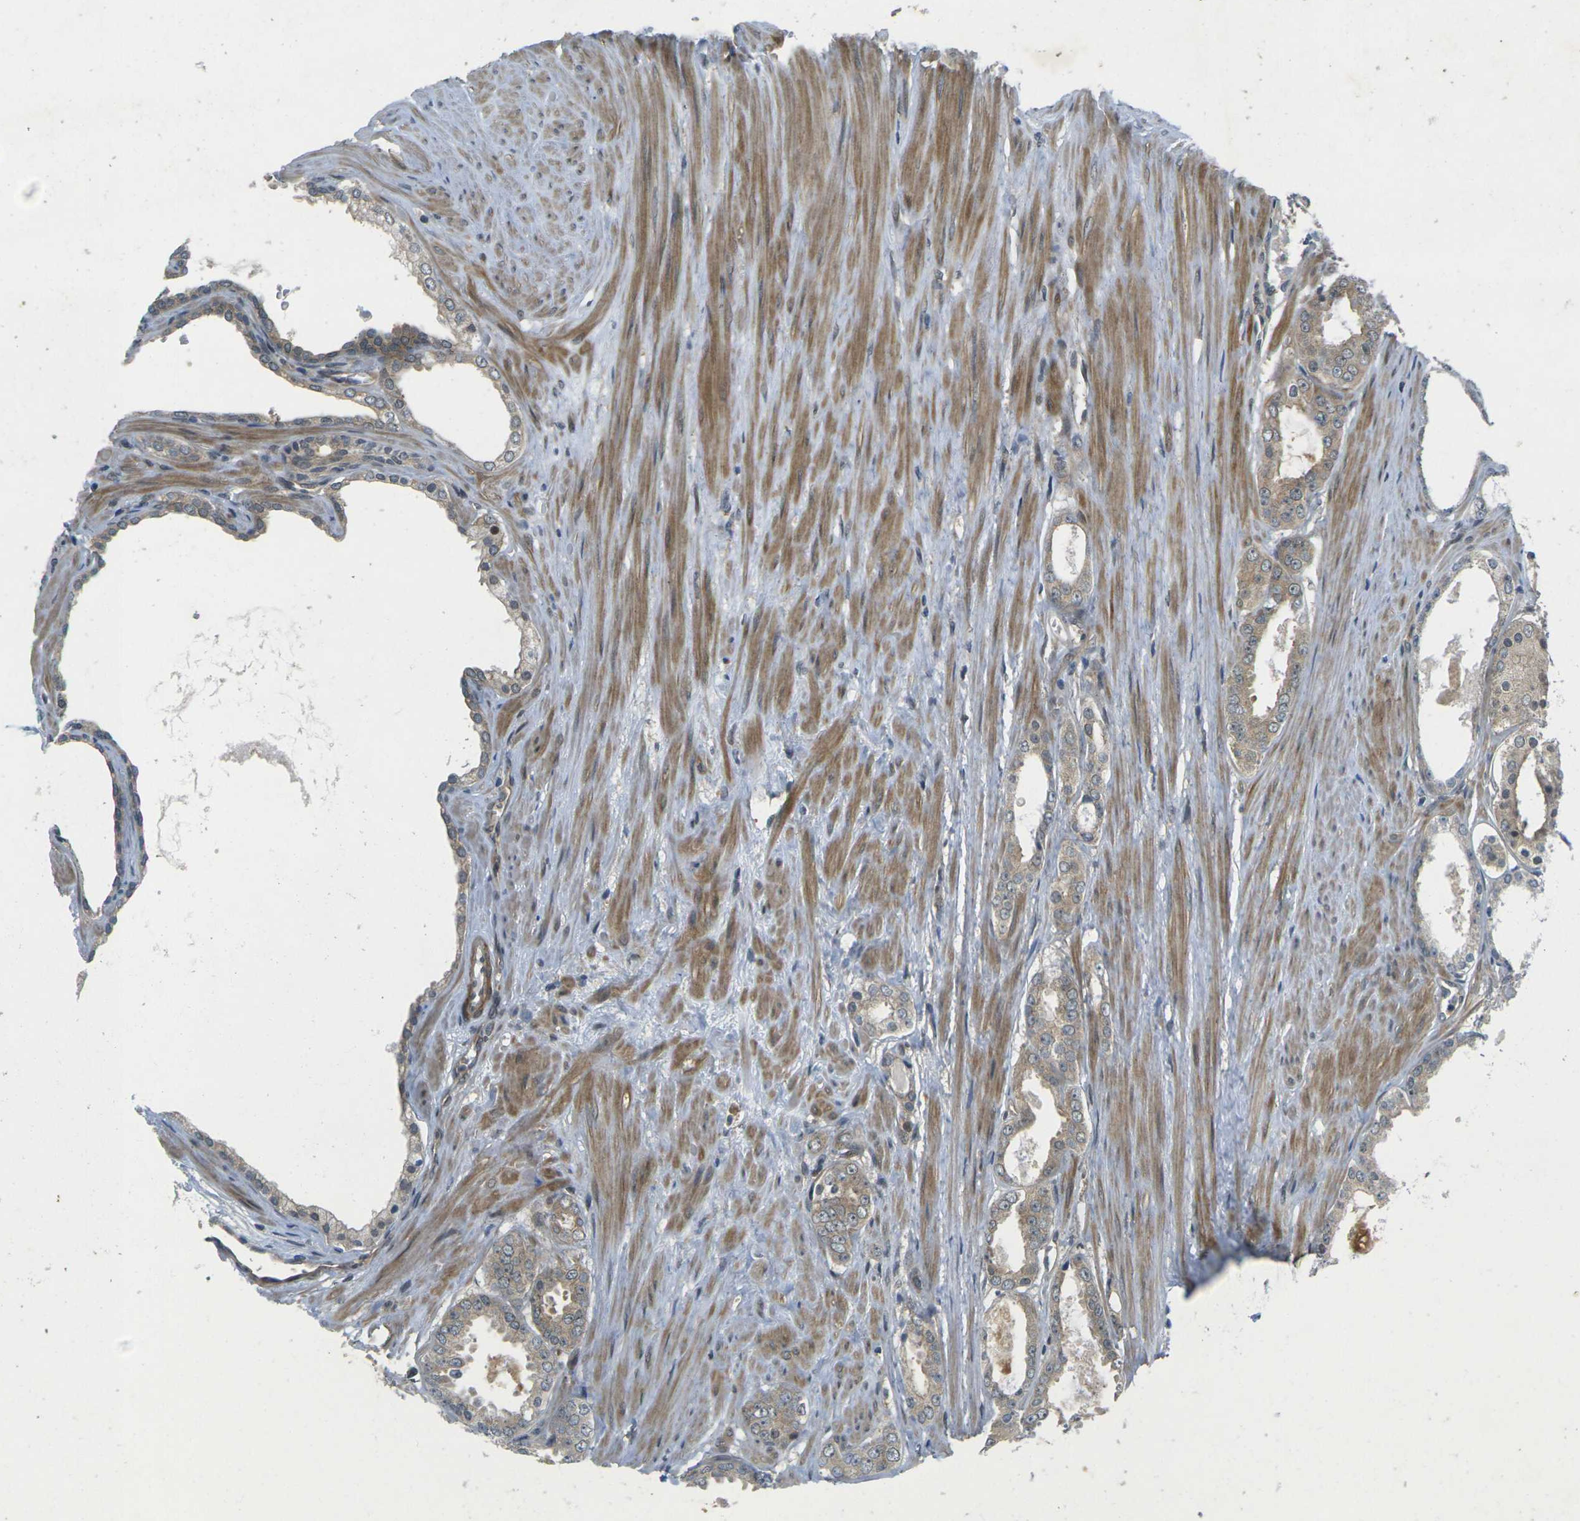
{"staining": {"intensity": "moderate", "quantity": ">75%", "location": "cytoplasmic/membranous"}, "tissue": "prostate cancer", "cell_type": "Tumor cells", "image_type": "cancer", "snomed": [{"axis": "morphology", "description": "Adenocarcinoma, Low grade"}, {"axis": "topography", "description": "Prostate"}], "caption": "Protein expression analysis of human prostate adenocarcinoma (low-grade) reveals moderate cytoplasmic/membranous positivity in about >75% of tumor cells. Immunohistochemistry (ihc) stains the protein of interest in brown and the nuclei are stained blue.", "gene": "KCTD10", "patient": {"sex": "male", "age": 57}}